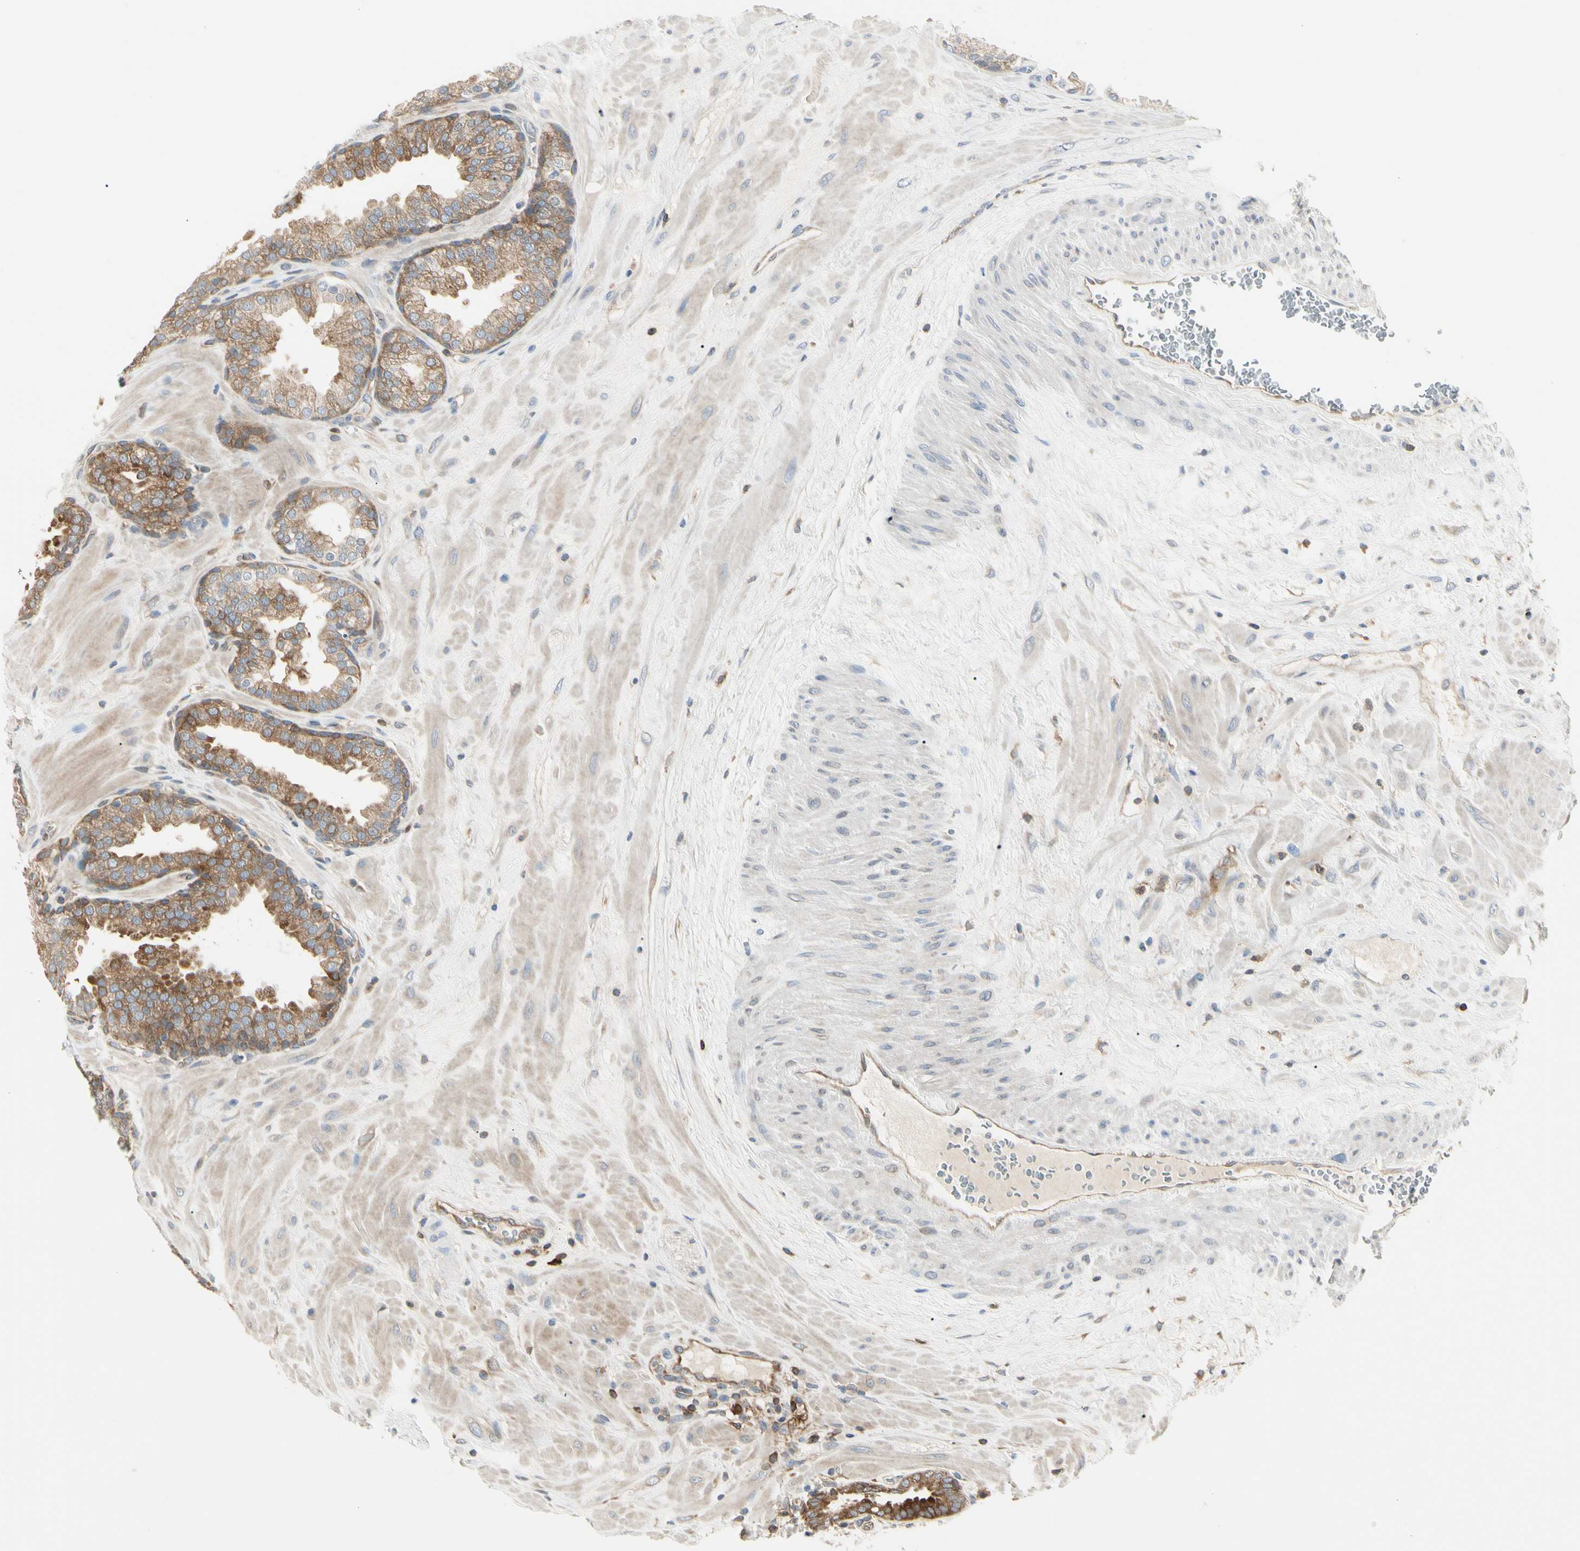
{"staining": {"intensity": "moderate", "quantity": "25%-75%", "location": "cytoplasmic/membranous"}, "tissue": "prostate", "cell_type": "Glandular cells", "image_type": "normal", "snomed": [{"axis": "morphology", "description": "Normal tissue, NOS"}, {"axis": "topography", "description": "Prostate"}], "caption": "The micrograph exhibits immunohistochemical staining of benign prostate. There is moderate cytoplasmic/membranous positivity is appreciated in approximately 25%-75% of glandular cells. (Brightfield microscopy of DAB IHC at high magnification).", "gene": "NFKB2", "patient": {"sex": "male", "age": 51}}